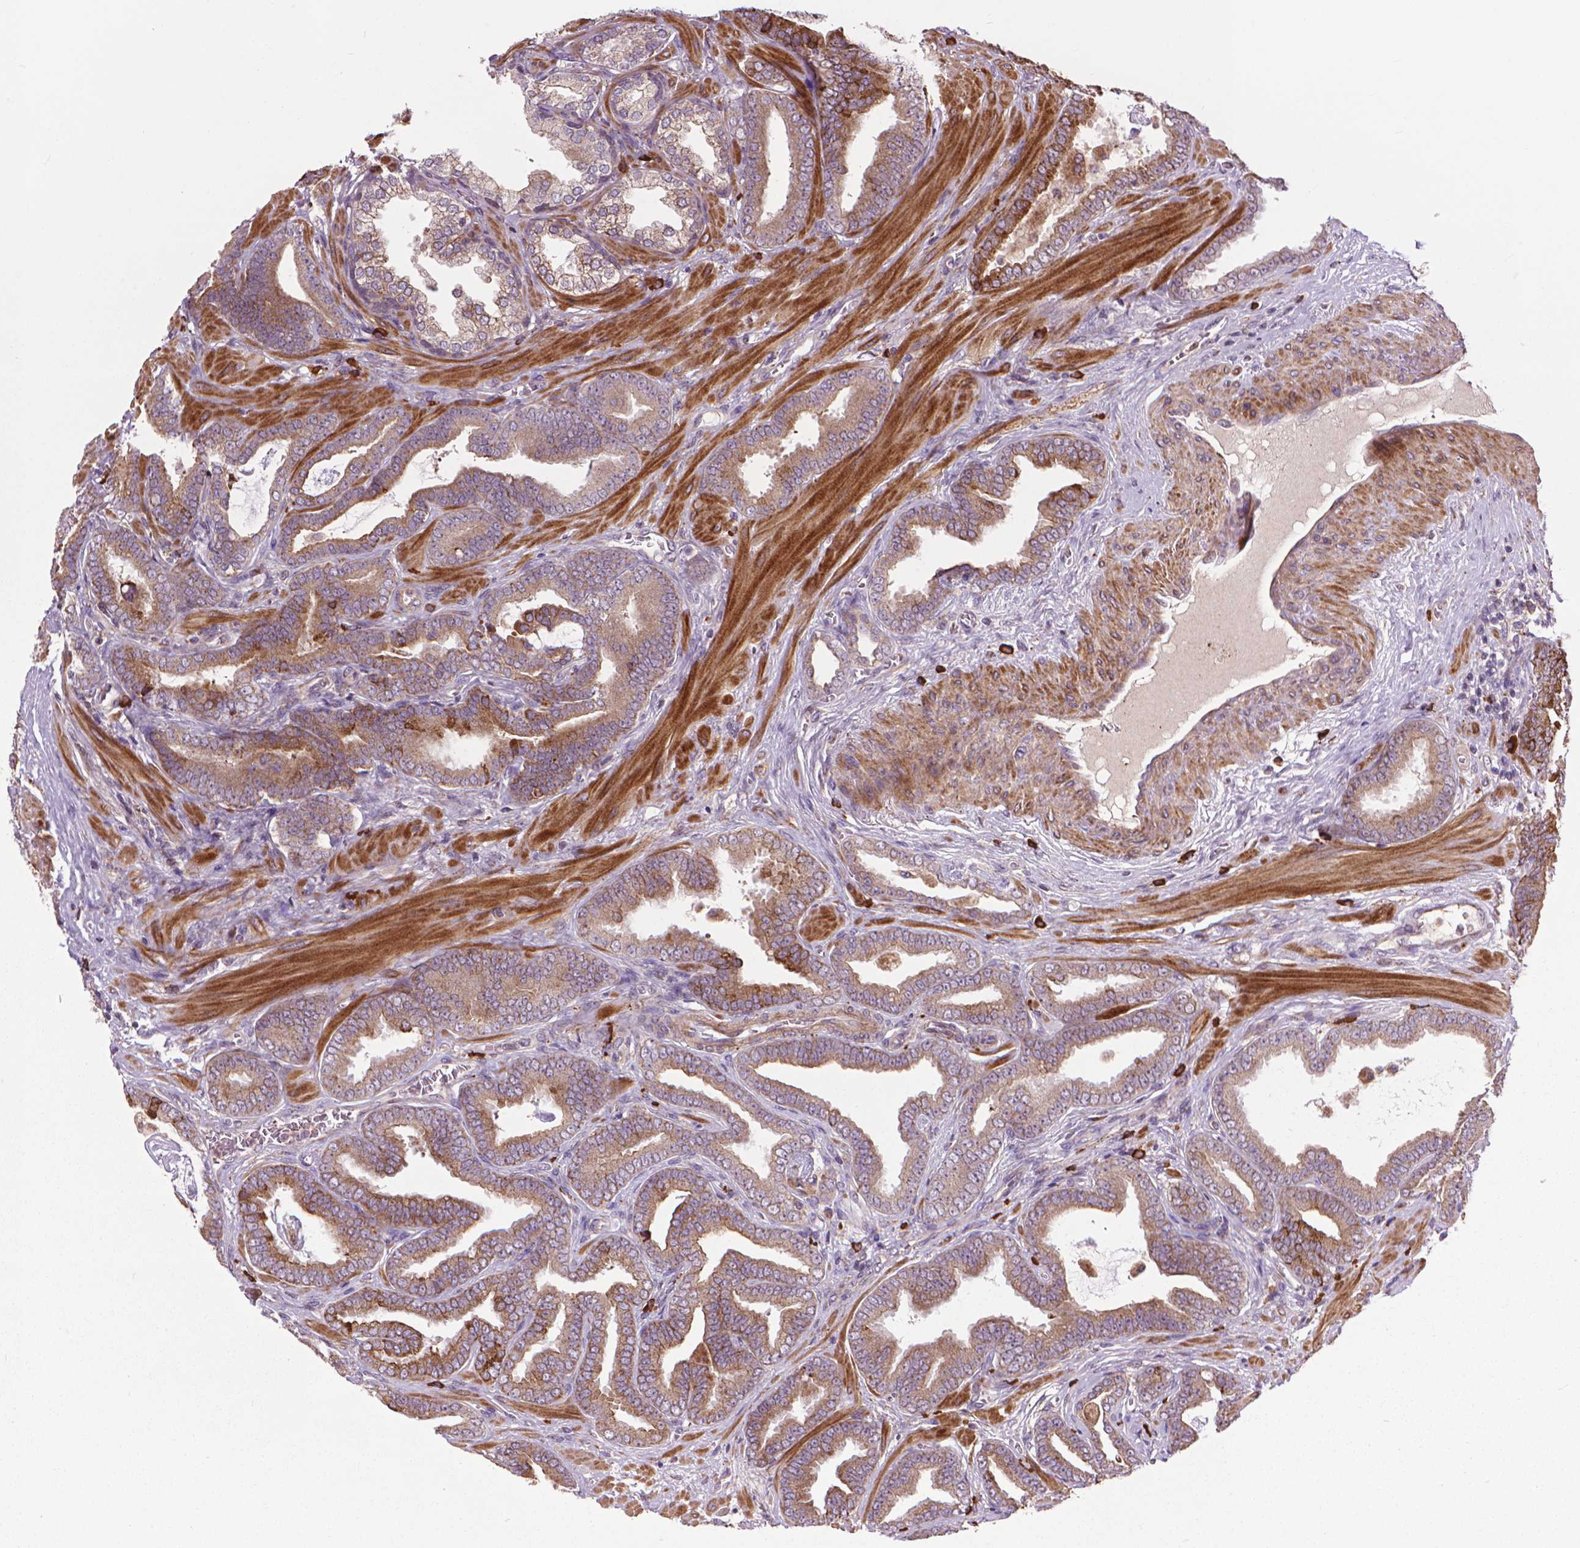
{"staining": {"intensity": "weak", "quantity": ">75%", "location": "cytoplasmic/membranous"}, "tissue": "prostate cancer", "cell_type": "Tumor cells", "image_type": "cancer", "snomed": [{"axis": "morphology", "description": "Adenocarcinoma, Low grade"}, {"axis": "topography", "description": "Prostate"}], "caption": "Tumor cells show low levels of weak cytoplasmic/membranous staining in about >75% of cells in prostate cancer.", "gene": "MYH14", "patient": {"sex": "male", "age": 63}}